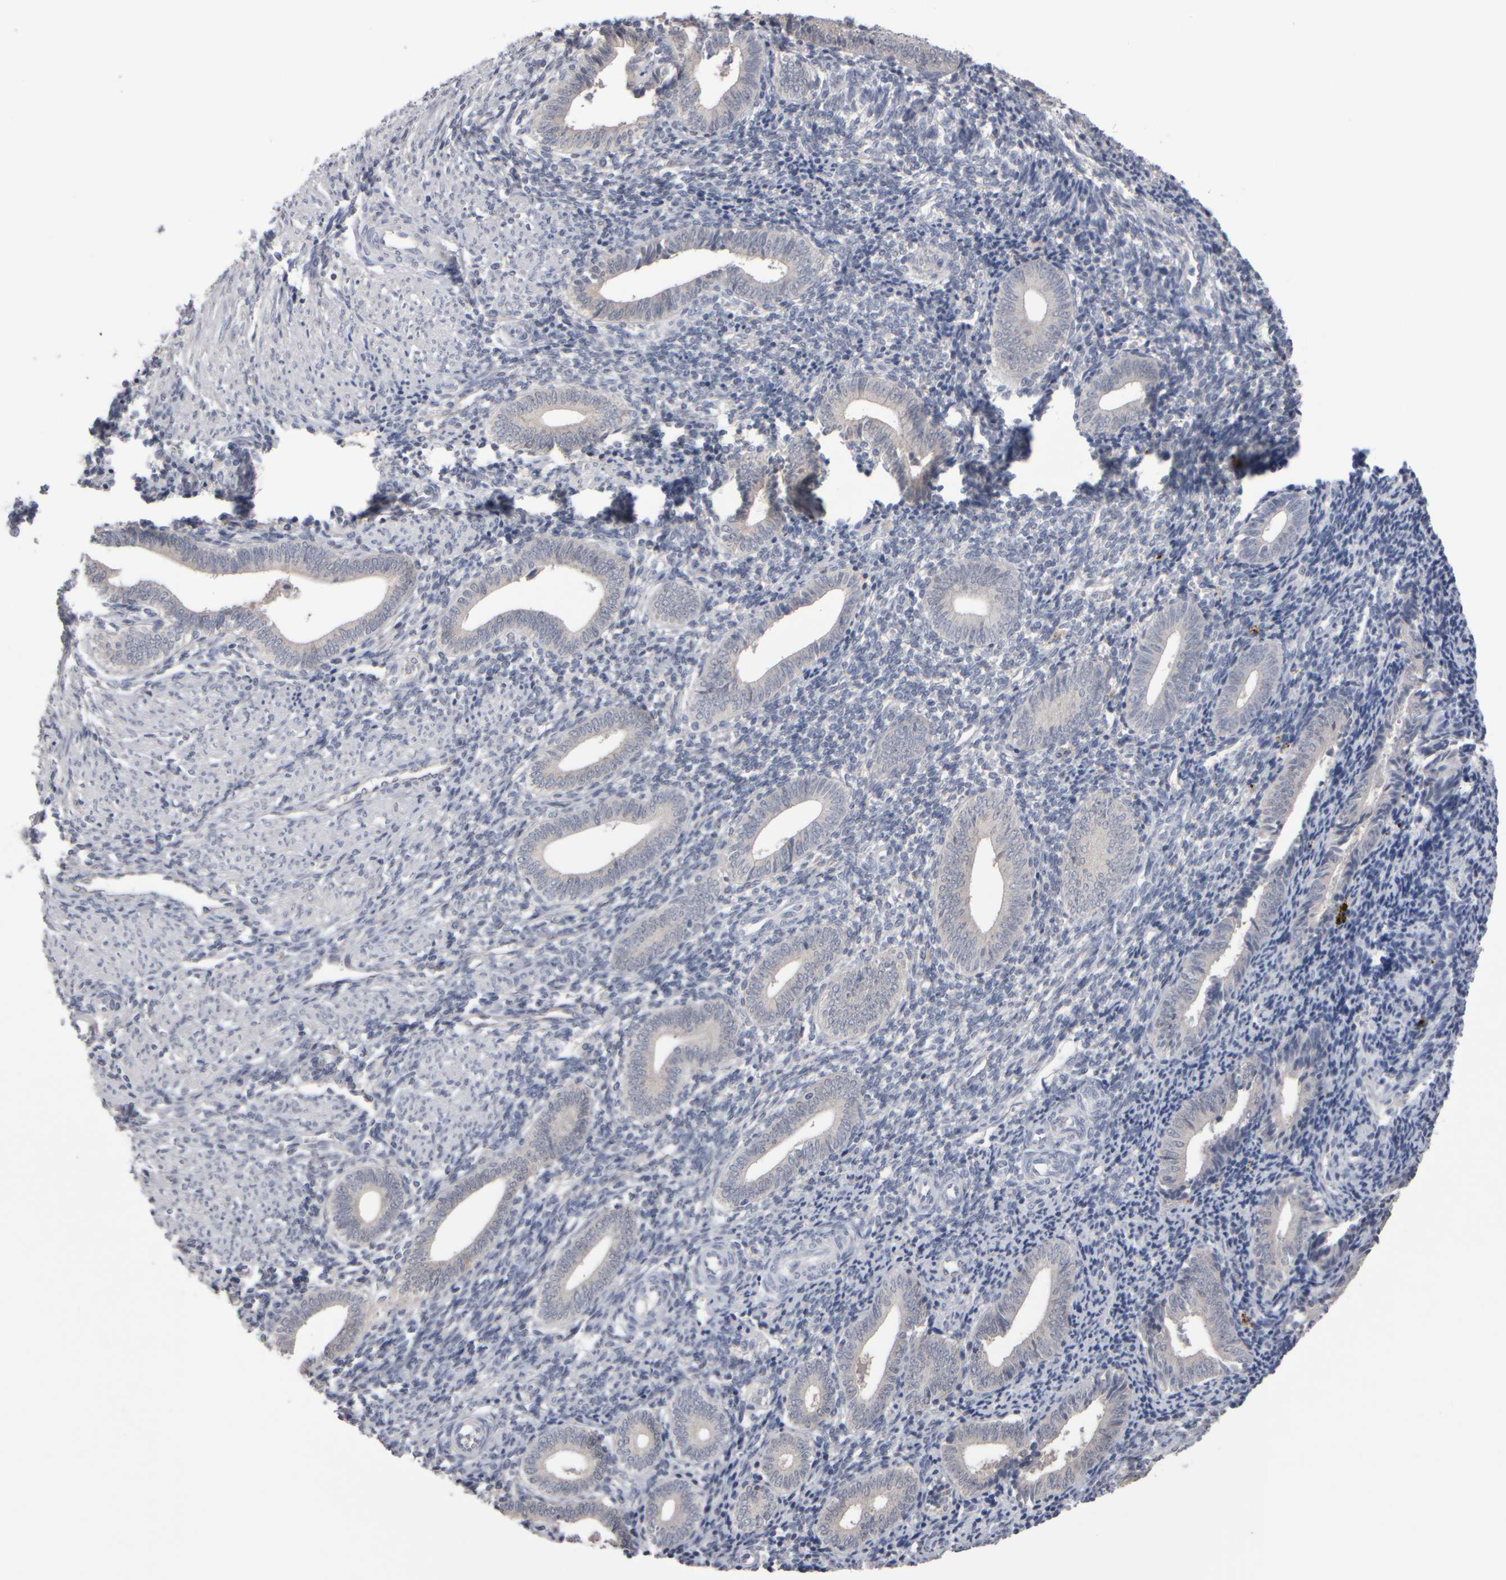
{"staining": {"intensity": "negative", "quantity": "none", "location": "none"}, "tissue": "endometrium", "cell_type": "Cells in endometrial stroma", "image_type": "normal", "snomed": [{"axis": "morphology", "description": "Normal tissue, NOS"}, {"axis": "topography", "description": "Uterus"}, {"axis": "topography", "description": "Endometrium"}], "caption": "Immunohistochemistry of benign endometrium reveals no positivity in cells in endometrial stroma. (Brightfield microscopy of DAB IHC at high magnification).", "gene": "EPHX2", "patient": {"sex": "female", "age": 33}}